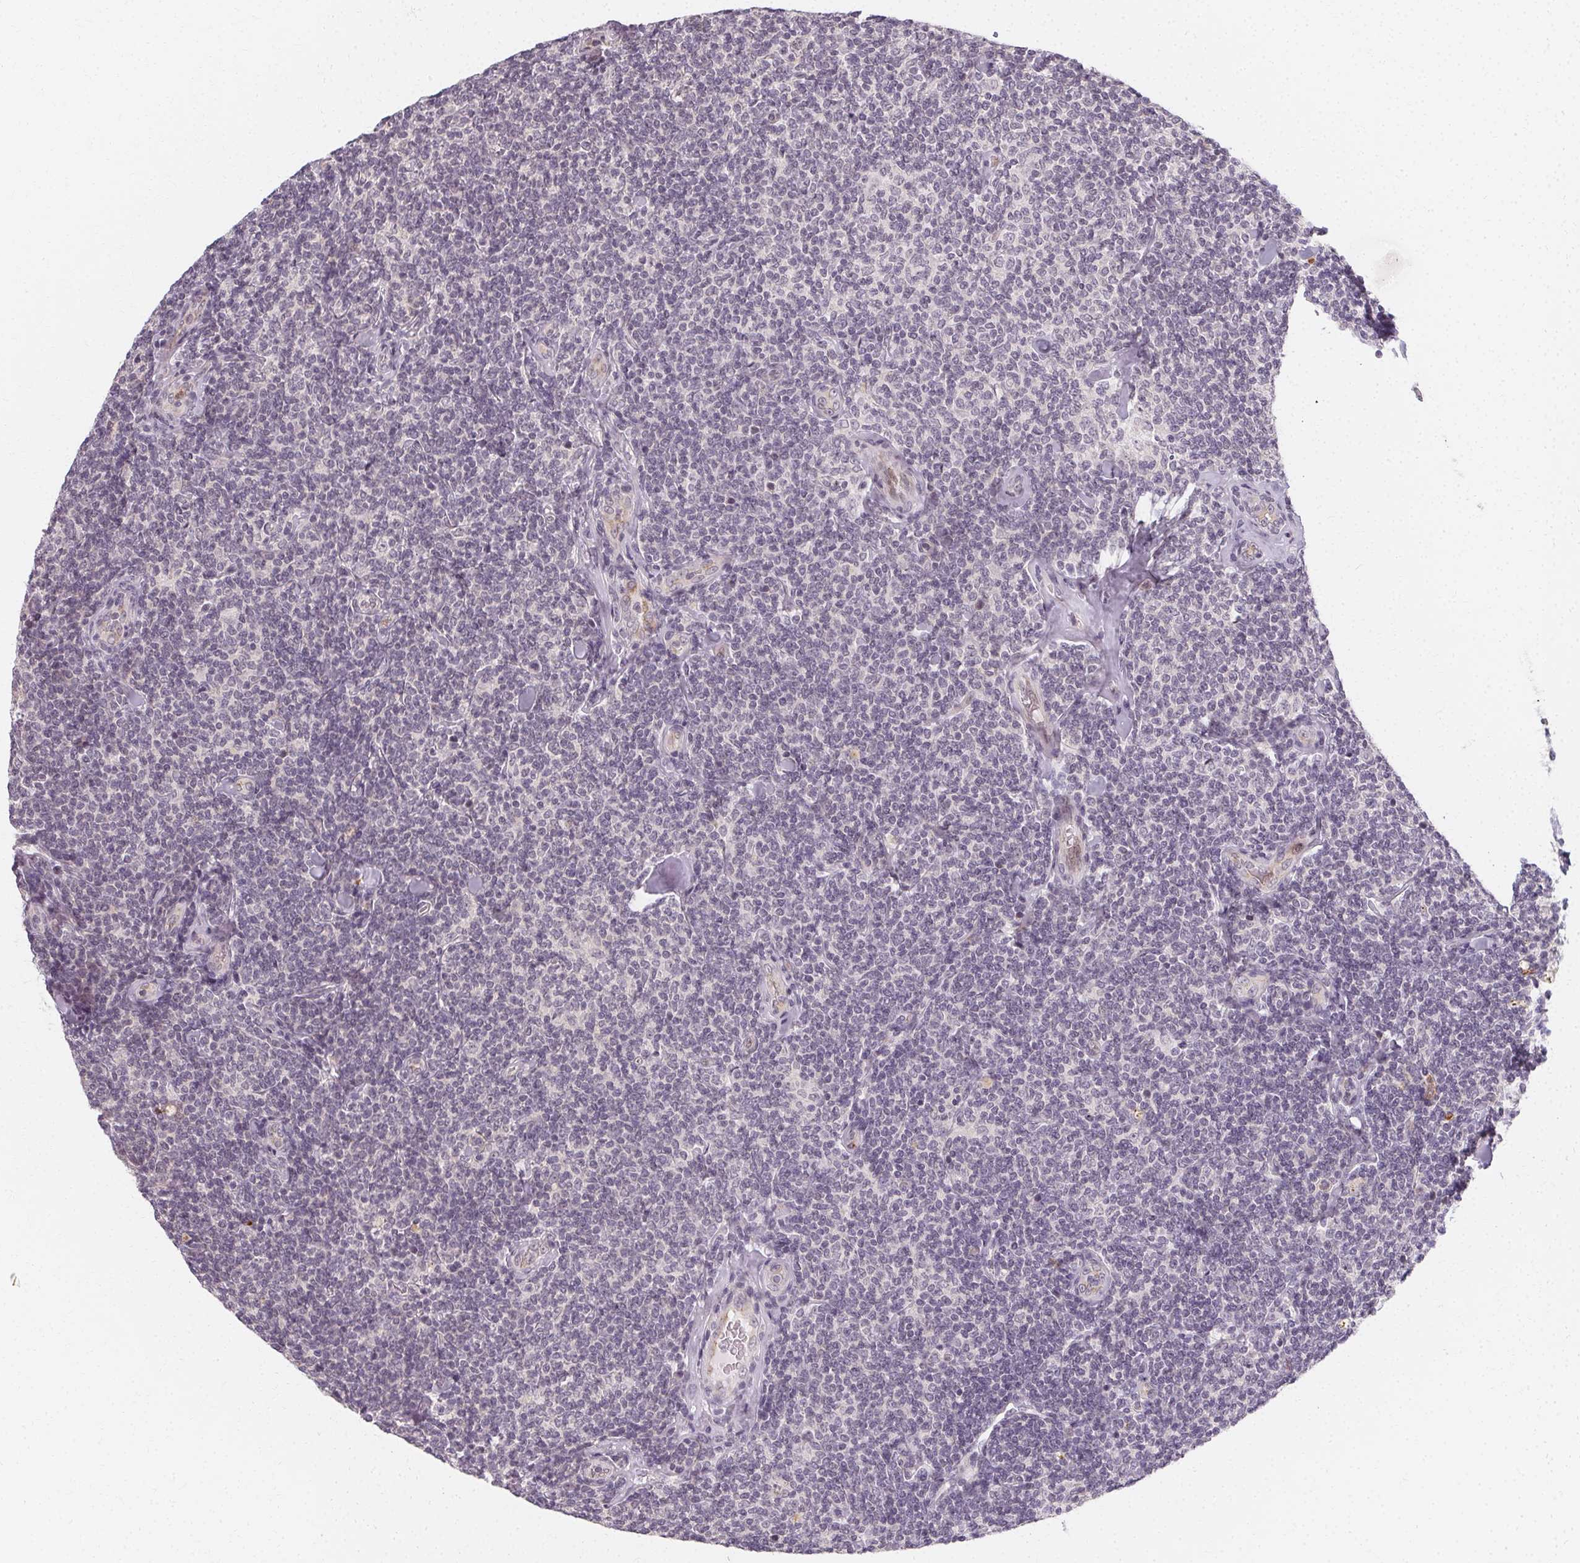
{"staining": {"intensity": "negative", "quantity": "none", "location": "none"}, "tissue": "lymphoma", "cell_type": "Tumor cells", "image_type": "cancer", "snomed": [{"axis": "morphology", "description": "Malignant lymphoma, non-Hodgkin's type, Low grade"}, {"axis": "topography", "description": "Lymph node"}], "caption": "IHC histopathology image of neoplastic tissue: lymphoma stained with DAB demonstrates no significant protein staining in tumor cells. Nuclei are stained in blue.", "gene": "CLCNKB", "patient": {"sex": "female", "age": 56}}